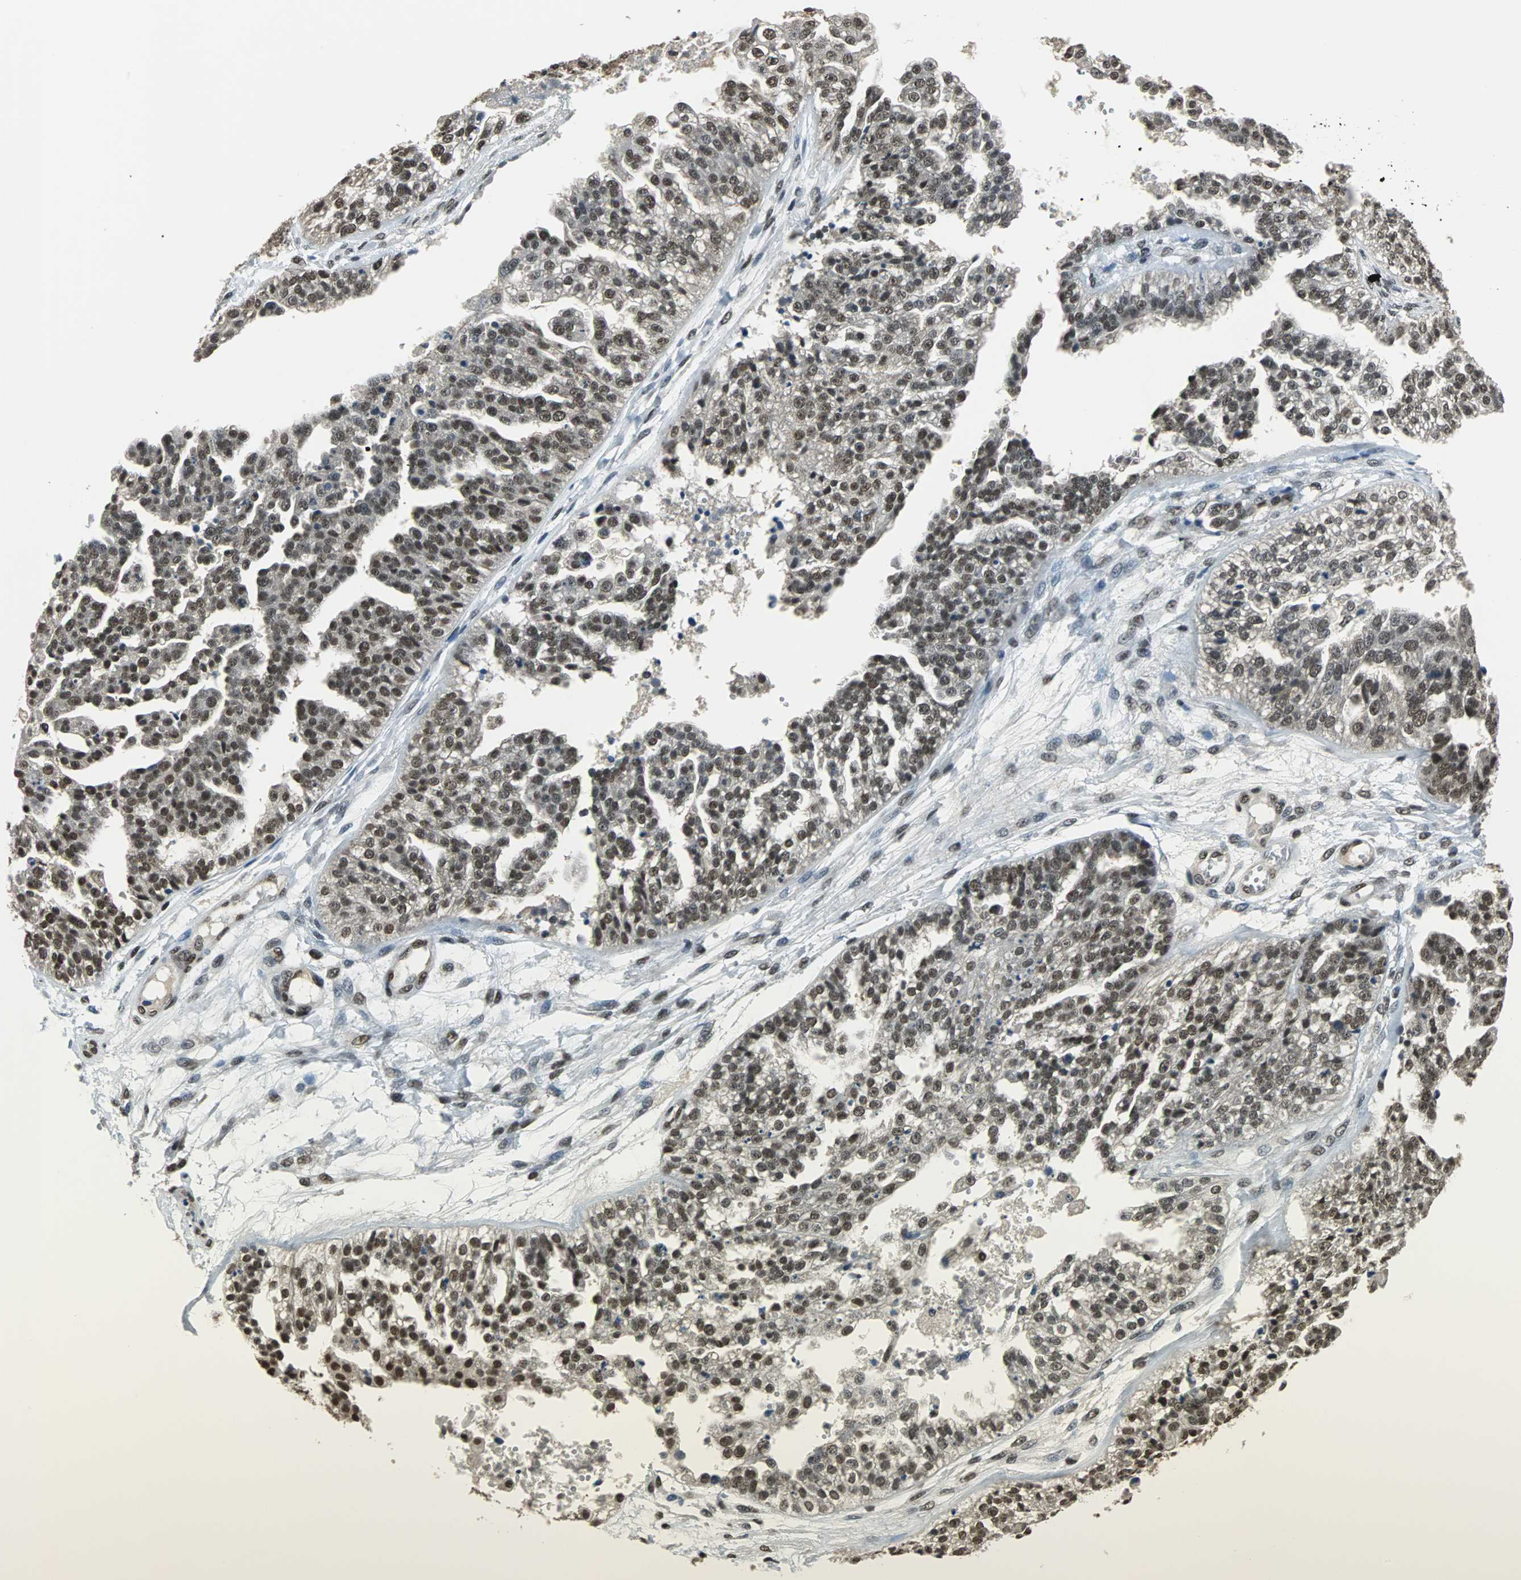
{"staining": {"intensity": "strong", "quantity": ">75%", "location": "cytoplasmic/membranous,nuclear"}, "tissue": "ovarian cancer", "cell_type": "Tumor cells", "image_type": "cancer", "snomed": [{"axis": "morphology", "description": "Carcinoma, NOS"}, {"axis": "topography", "description": "Soft tissue"}, {"axis": "topography", "description": "Ovary"}], "caption": "Protein positivity by IHC demonstrates strong cytoplasmic/membranous and nuclear staining in about >75% of tumor cells in ovarian cancer.", "gene": "RBM14", "patient": {"sex": "female", "age": 54}}